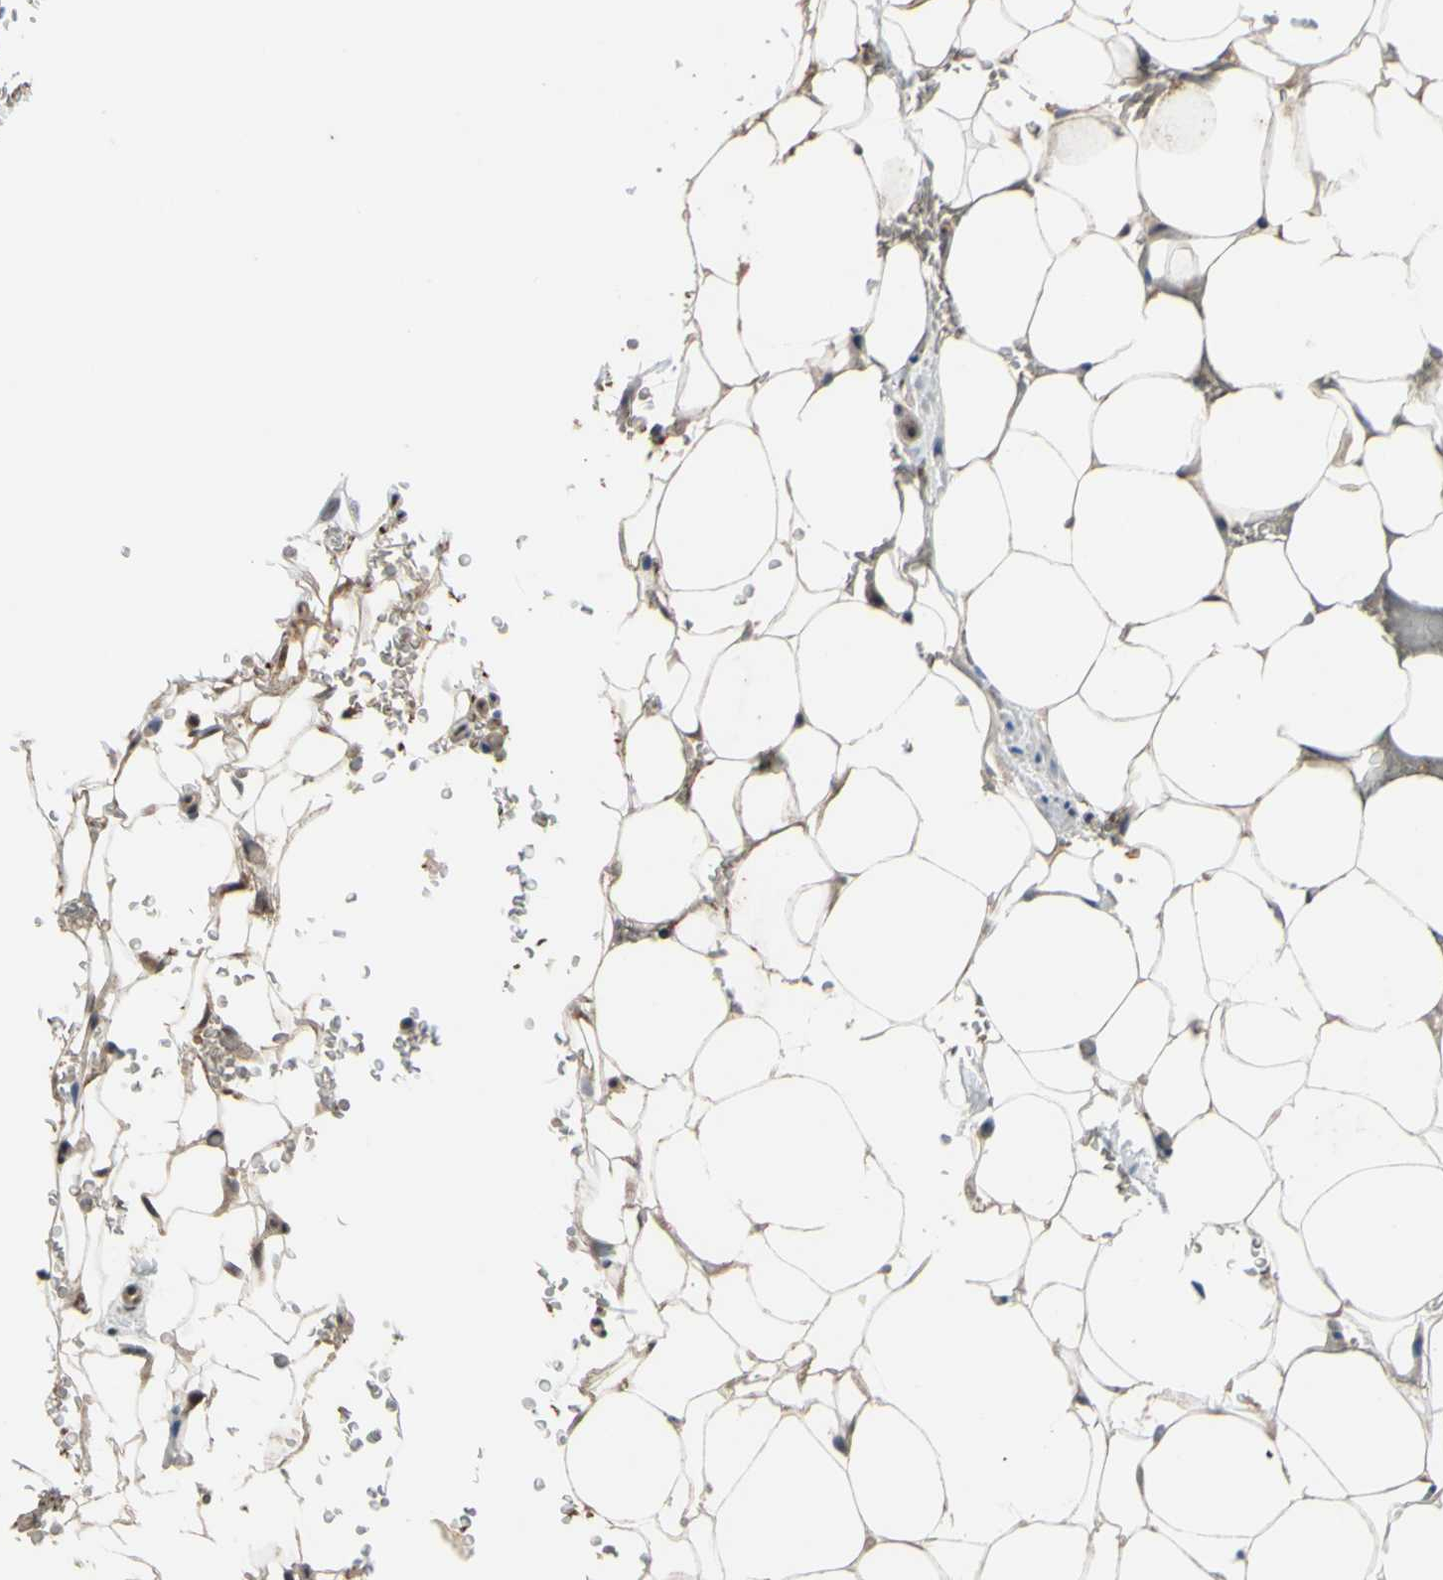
{"staining": {"intensity": "weak", "quantity": ">75%", "location": "cytoplasmic/membranous,nuclear"}, "tissue": "adipose tissue", "cell_type": "Adipocytes", "image_type": "normal", "snomed": [{"axis": "morphology", "description": "Normal tissue, NOS"}, {"axis": "topography", "description": "Peripheral nerve tissue"}], "caption": "Protein analysis of normal adipose tissue exhibits weak cytoplasmic/membranous,nuclear positivity in about >75% of adipocytes.", "gene": "TRDMT1", "patient": {"sex": "male", "age": 70}}